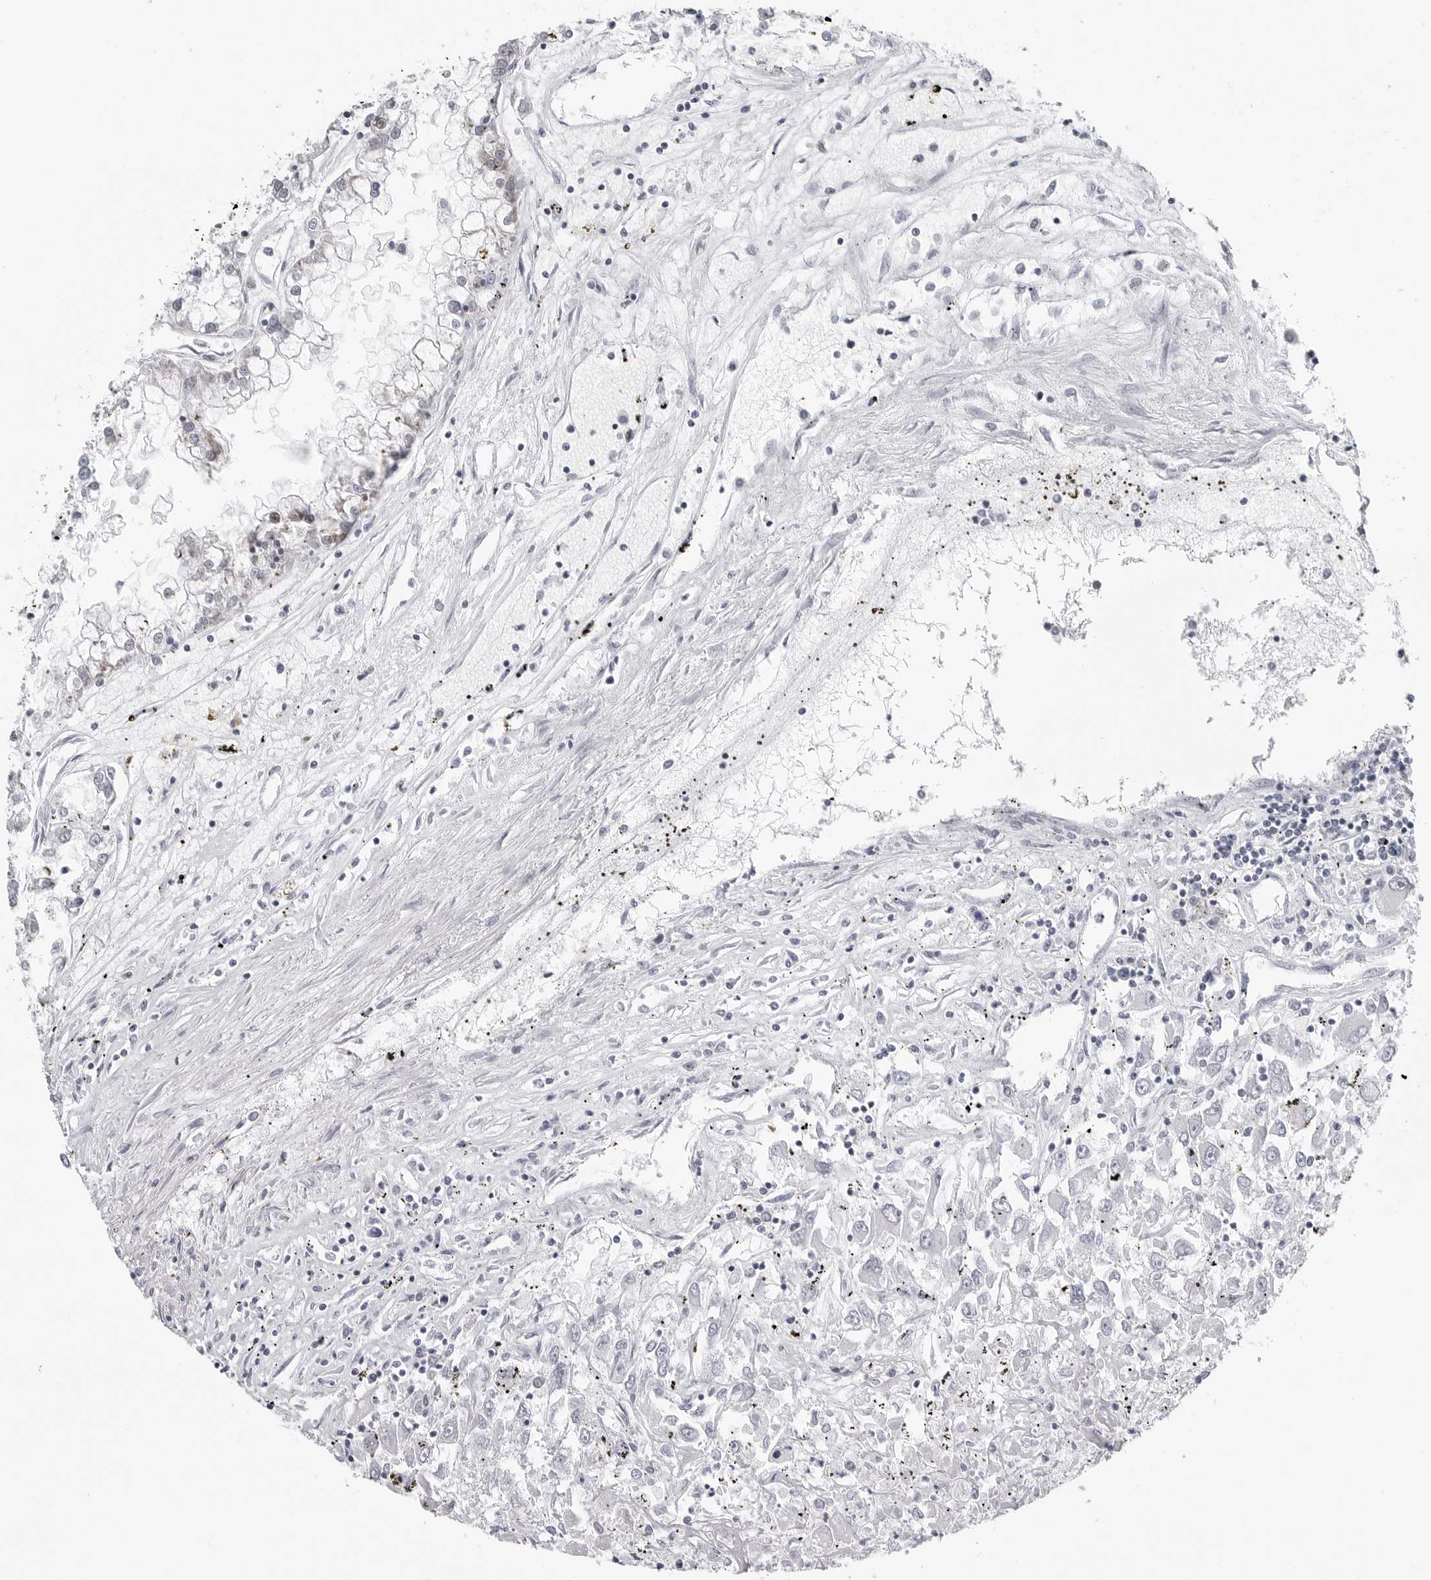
{"staining": {"intensity": "negative", "quantity": "none", "location": "none"}, "tissue": "renal cancer", "cell_type": "Tumor cells", "image_type": "cancer", "snomed": [{"axis": "morphology", "description": "Adenocarcinoma, NOS"}, {"axis": "topography", "description": "Kidney"}], "caption": "Renal cancer (adenocarcinoma) was stained to show a protein in brown. There is no significant staining in tumor cells.", "gene": "FAM135B", "patient": {"sex": "female", "age": 52}}